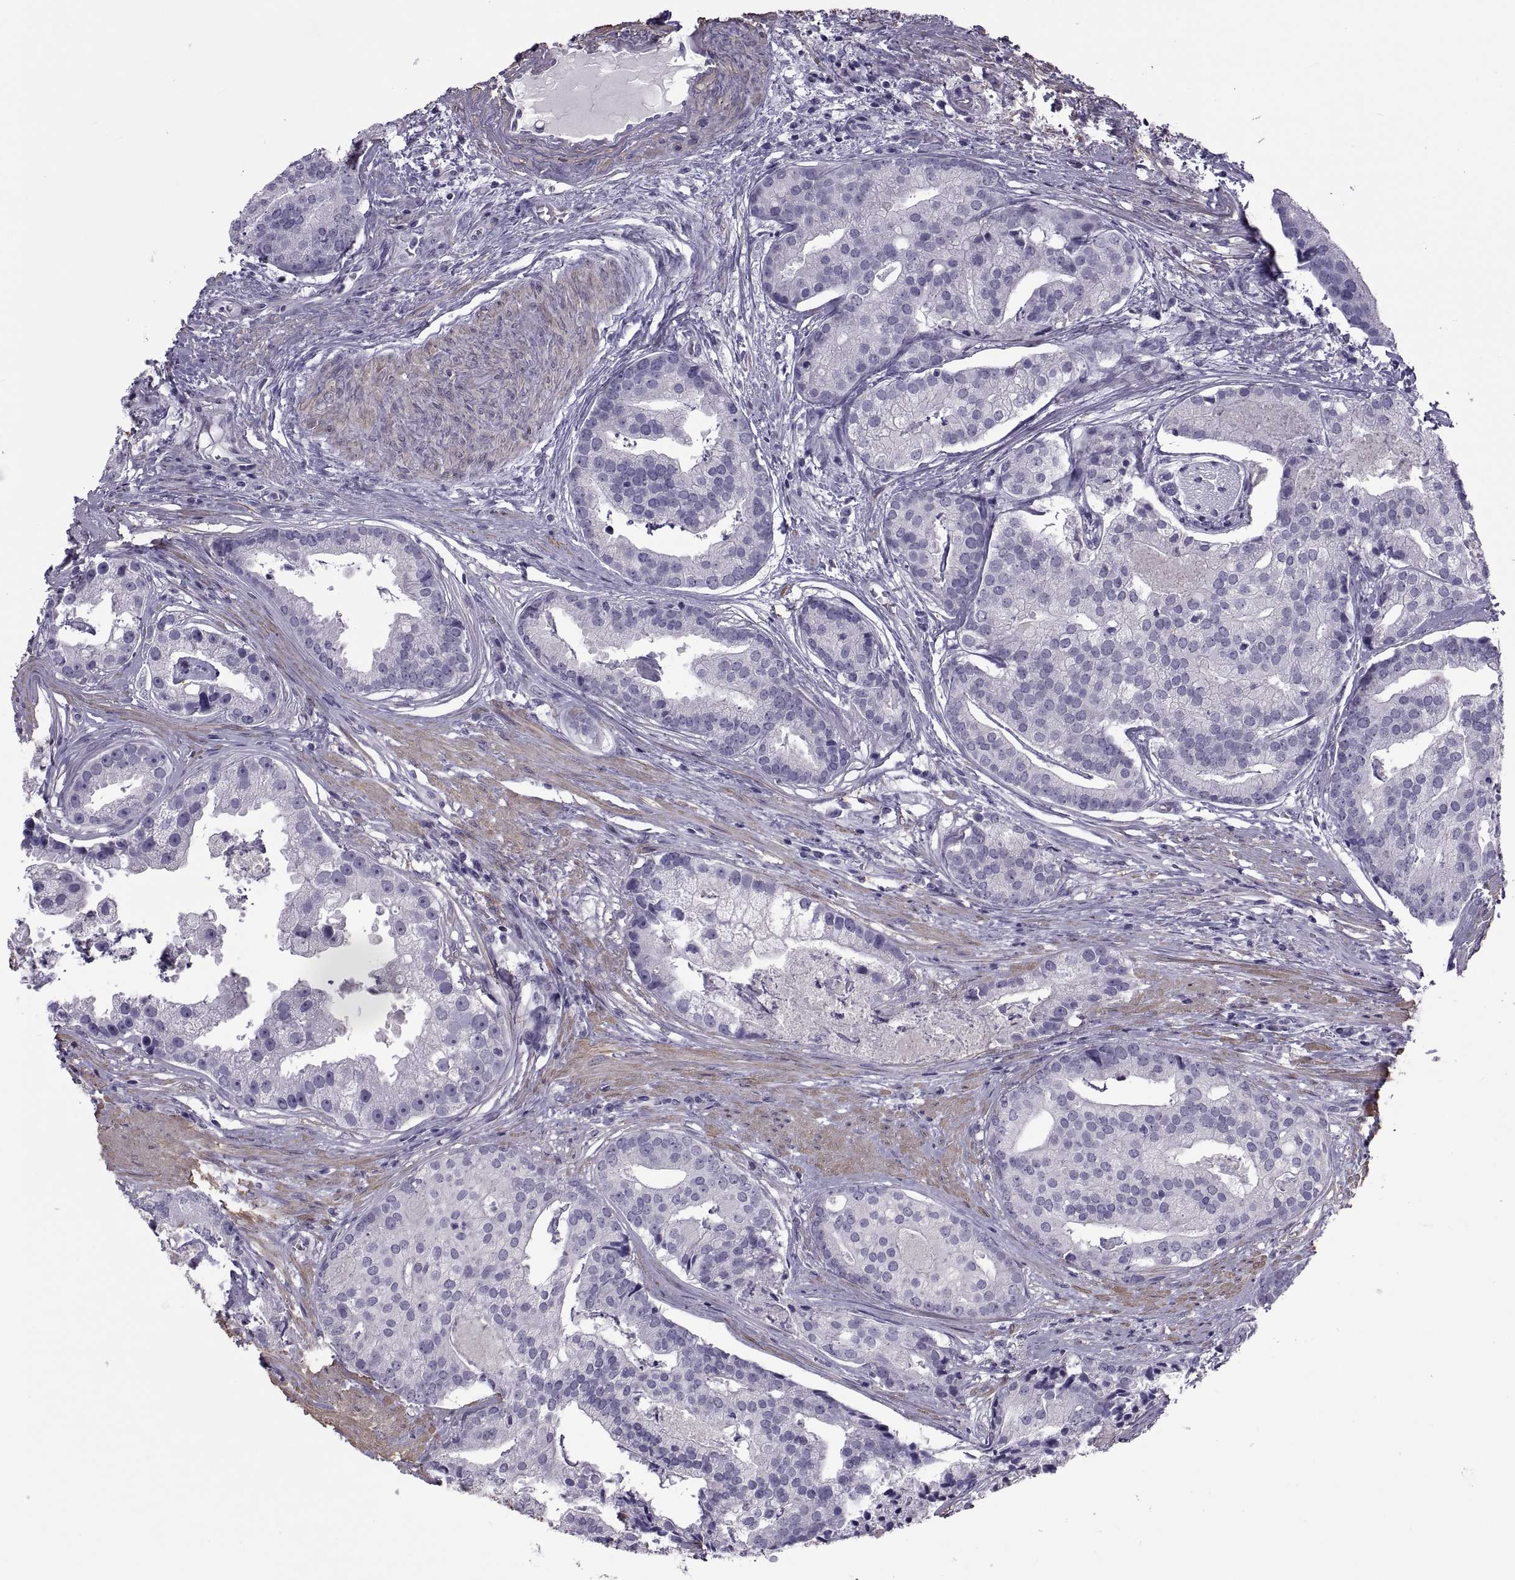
{"staining": {"intensity": "negative", "quantity": "none", "location": "none"}, "tissue": "prostate cancer", "cell_type": "Tumor cells", "image_type": "cancer", "snomed": [{"axis": "morphology", "description": "Adenocarcinoma, NOS"}, {"axis": "topography", "description": "Prostate and seminal vesicle, NOS"}, {"axis": "topography", "description": "Prostate"}], "caption": "This is an IHC image of adenocarcinoma (prostate). There is no staining in tumor cells.", "gene": "MAGEB1", "patient": {"sex": "male", "age": 44}}